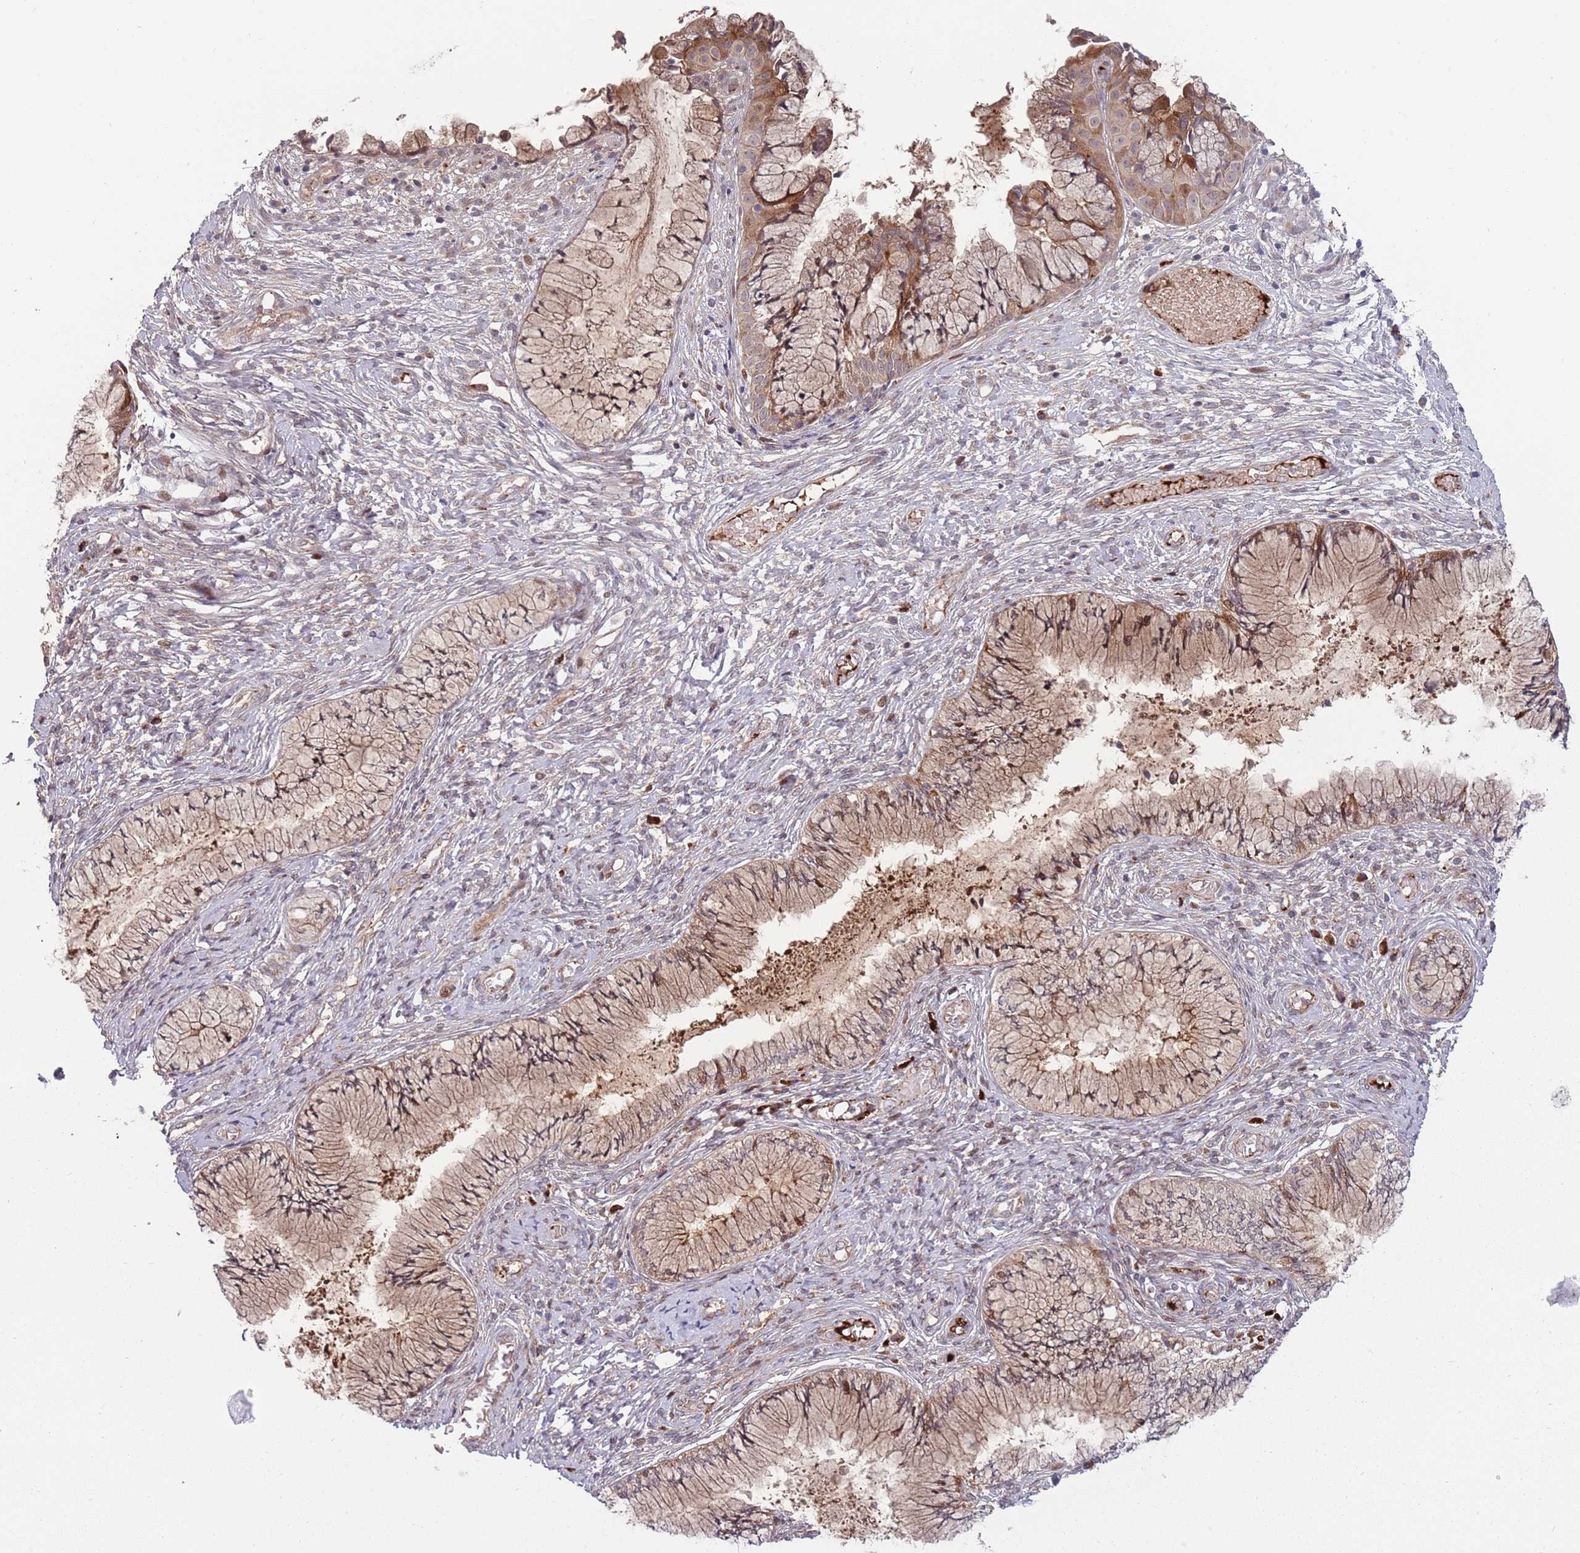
{"staining": {"intensity": "moderate", "quantity": ">75%", "location": "cytoplasmic/membranous"}, "tissue": "cervix", "cell_type": "Glandular cells", "image_type": "normal", "snomed": [{"axis": "morphology", "description": "Normal tissue, NOS"}, {"axis": "topography", "description": "Cervix"}], "caption": "Protein expression analysis of normal human cervix reveals moderate cytoplasmic/membranous expression in approximately >75% of glandular cells.", "gene": "NT5DC4", "patient": {"sex": "female", "age": 42}}